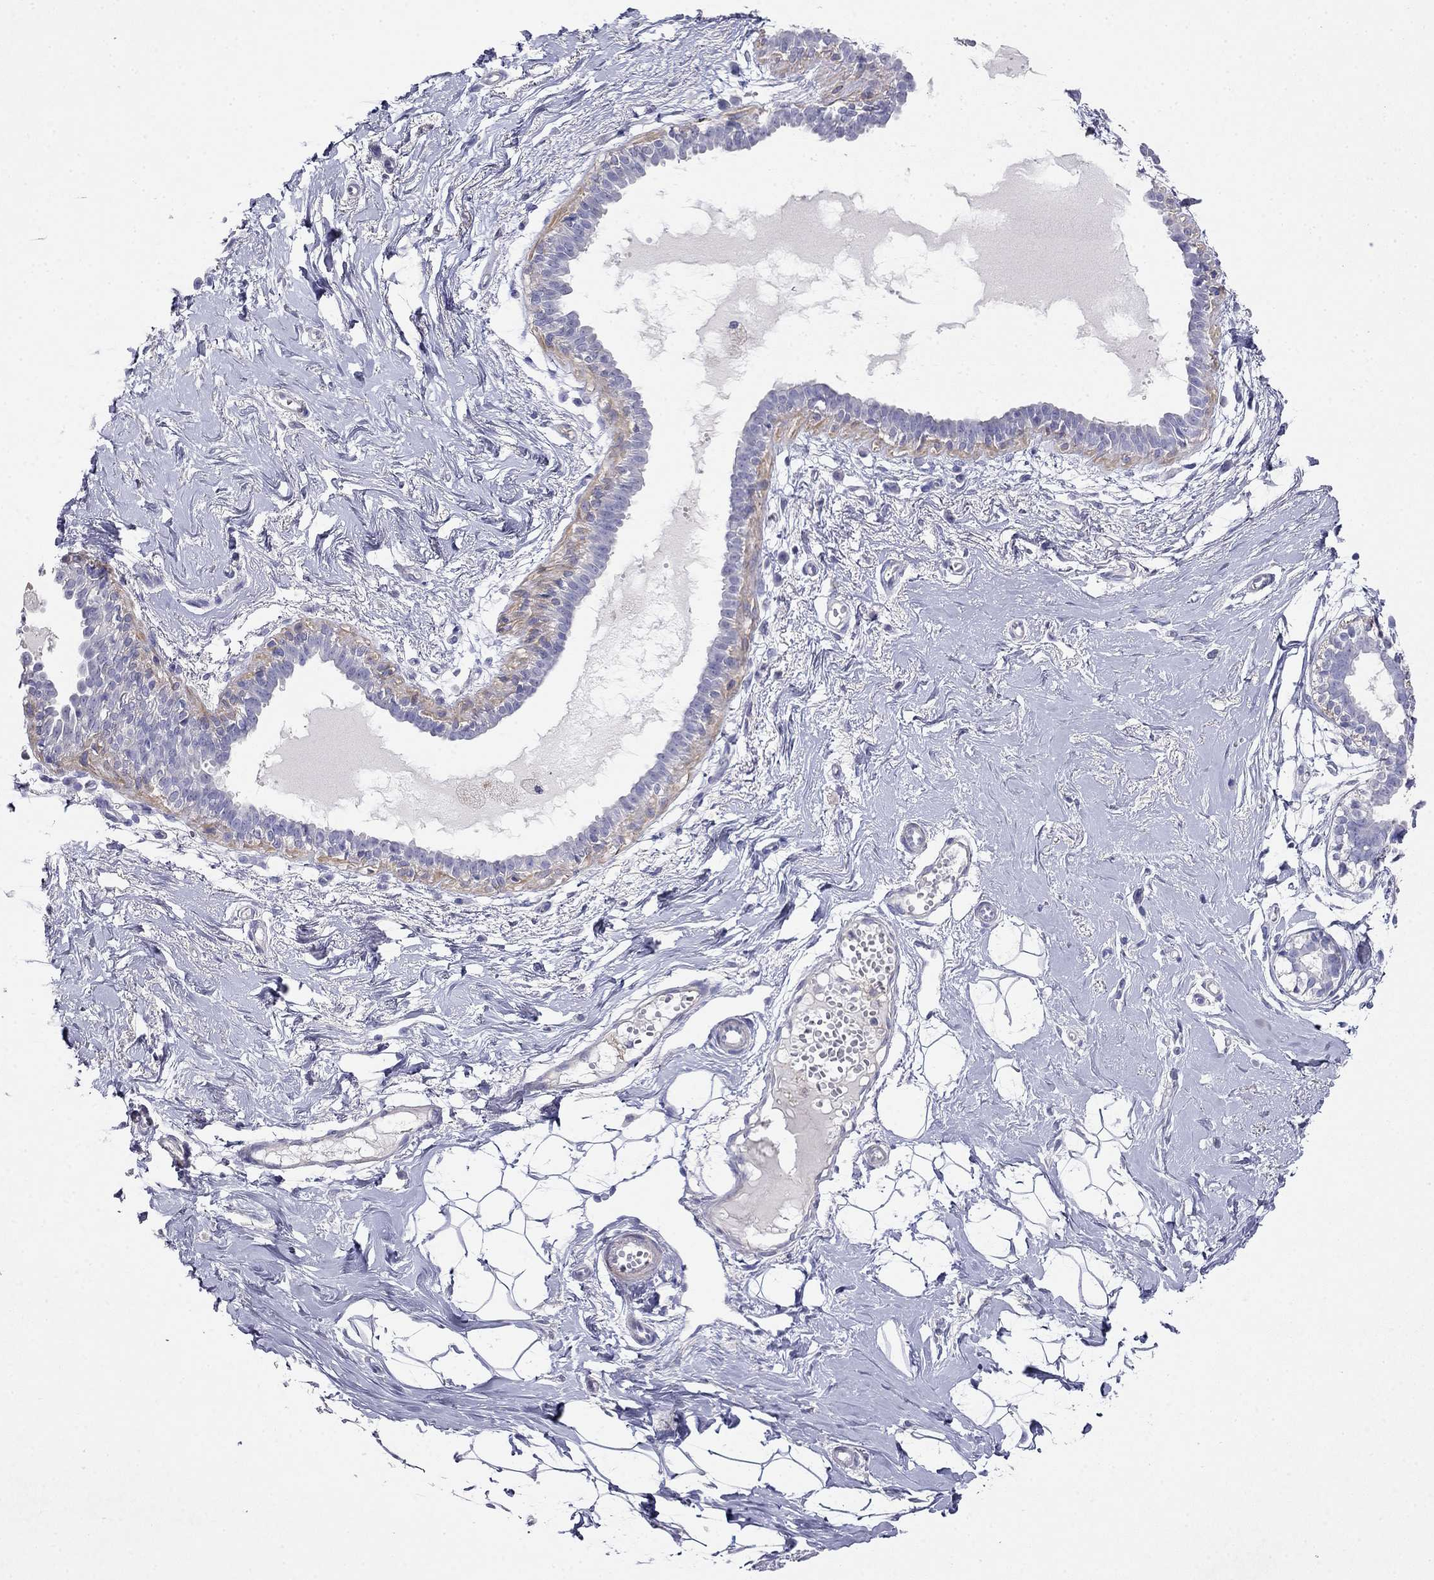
{"staining": {"intensity": "negative", "quantity": "none", "location": "none"}, "tissue": "breast", "cell_type": "Adipocytes", "image_type": "normal", "snomed": [{"axis": "morphology", "description": "Normal tissue, NOS"}, {"axis": "topography", "description": "Breast"}], "caption": "Histopathology image shows no significant protein staining in adipocytes of unremarkable breast.", "gene": "LY6H", "patient": {"sex": "female", "age": 49}}